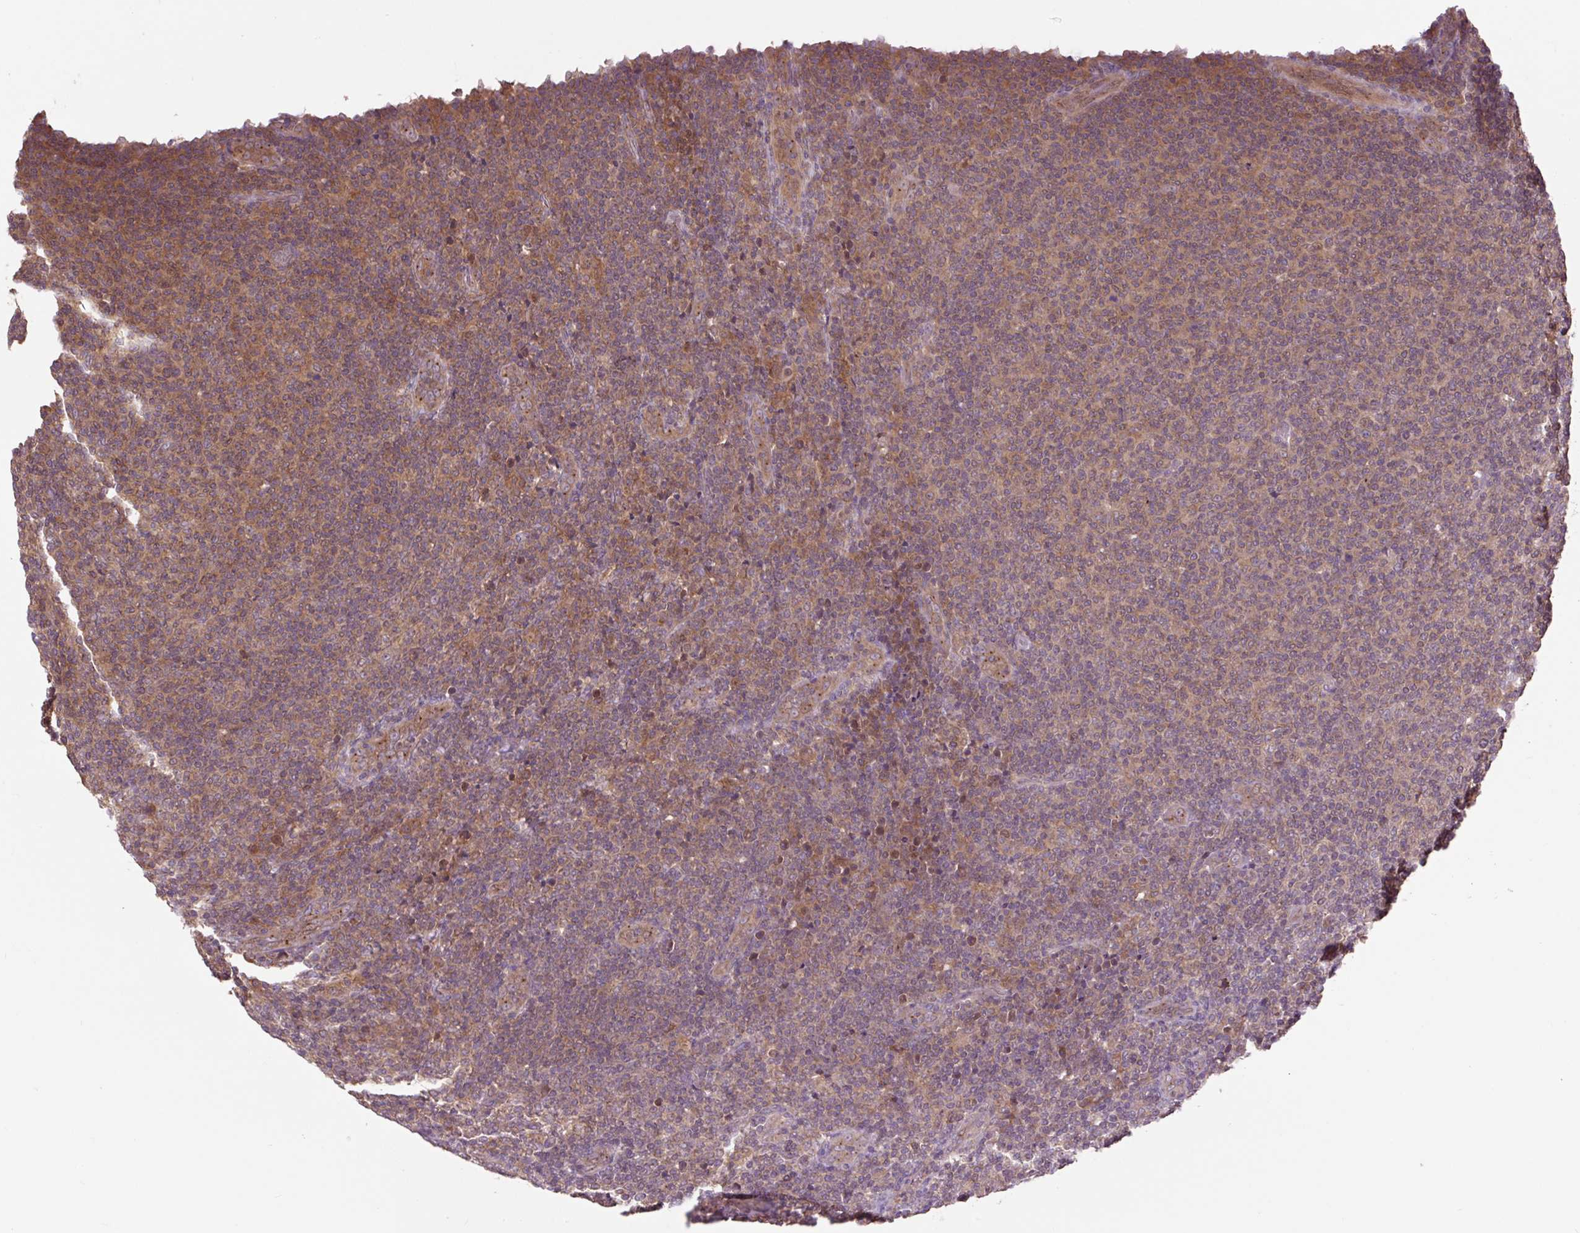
{"staining": {"intensity": "moderate", "quantity": "25%-75%", "location": "cytoplasmic/membranous"}, "tissue": "lymphoma", "cell_type": "Tumor cells", "image_type": "cancer", "snomed": [{"axis": "morphology", "description": "Malignant lymphoma, non-Hodgkin's type, Low grade"}, {"axis": "topography", "description": "Lymph node"}], "caption": "Immunohistochemical staining of human lymphoma shows medium levels of moderate cytoplasmic/membranous protein expression in approximately 25%-75% of tumor cells. Nuclei are stained in blue.", "gene": "MMS19", "patient": {"sex": "male", "age": 66}}